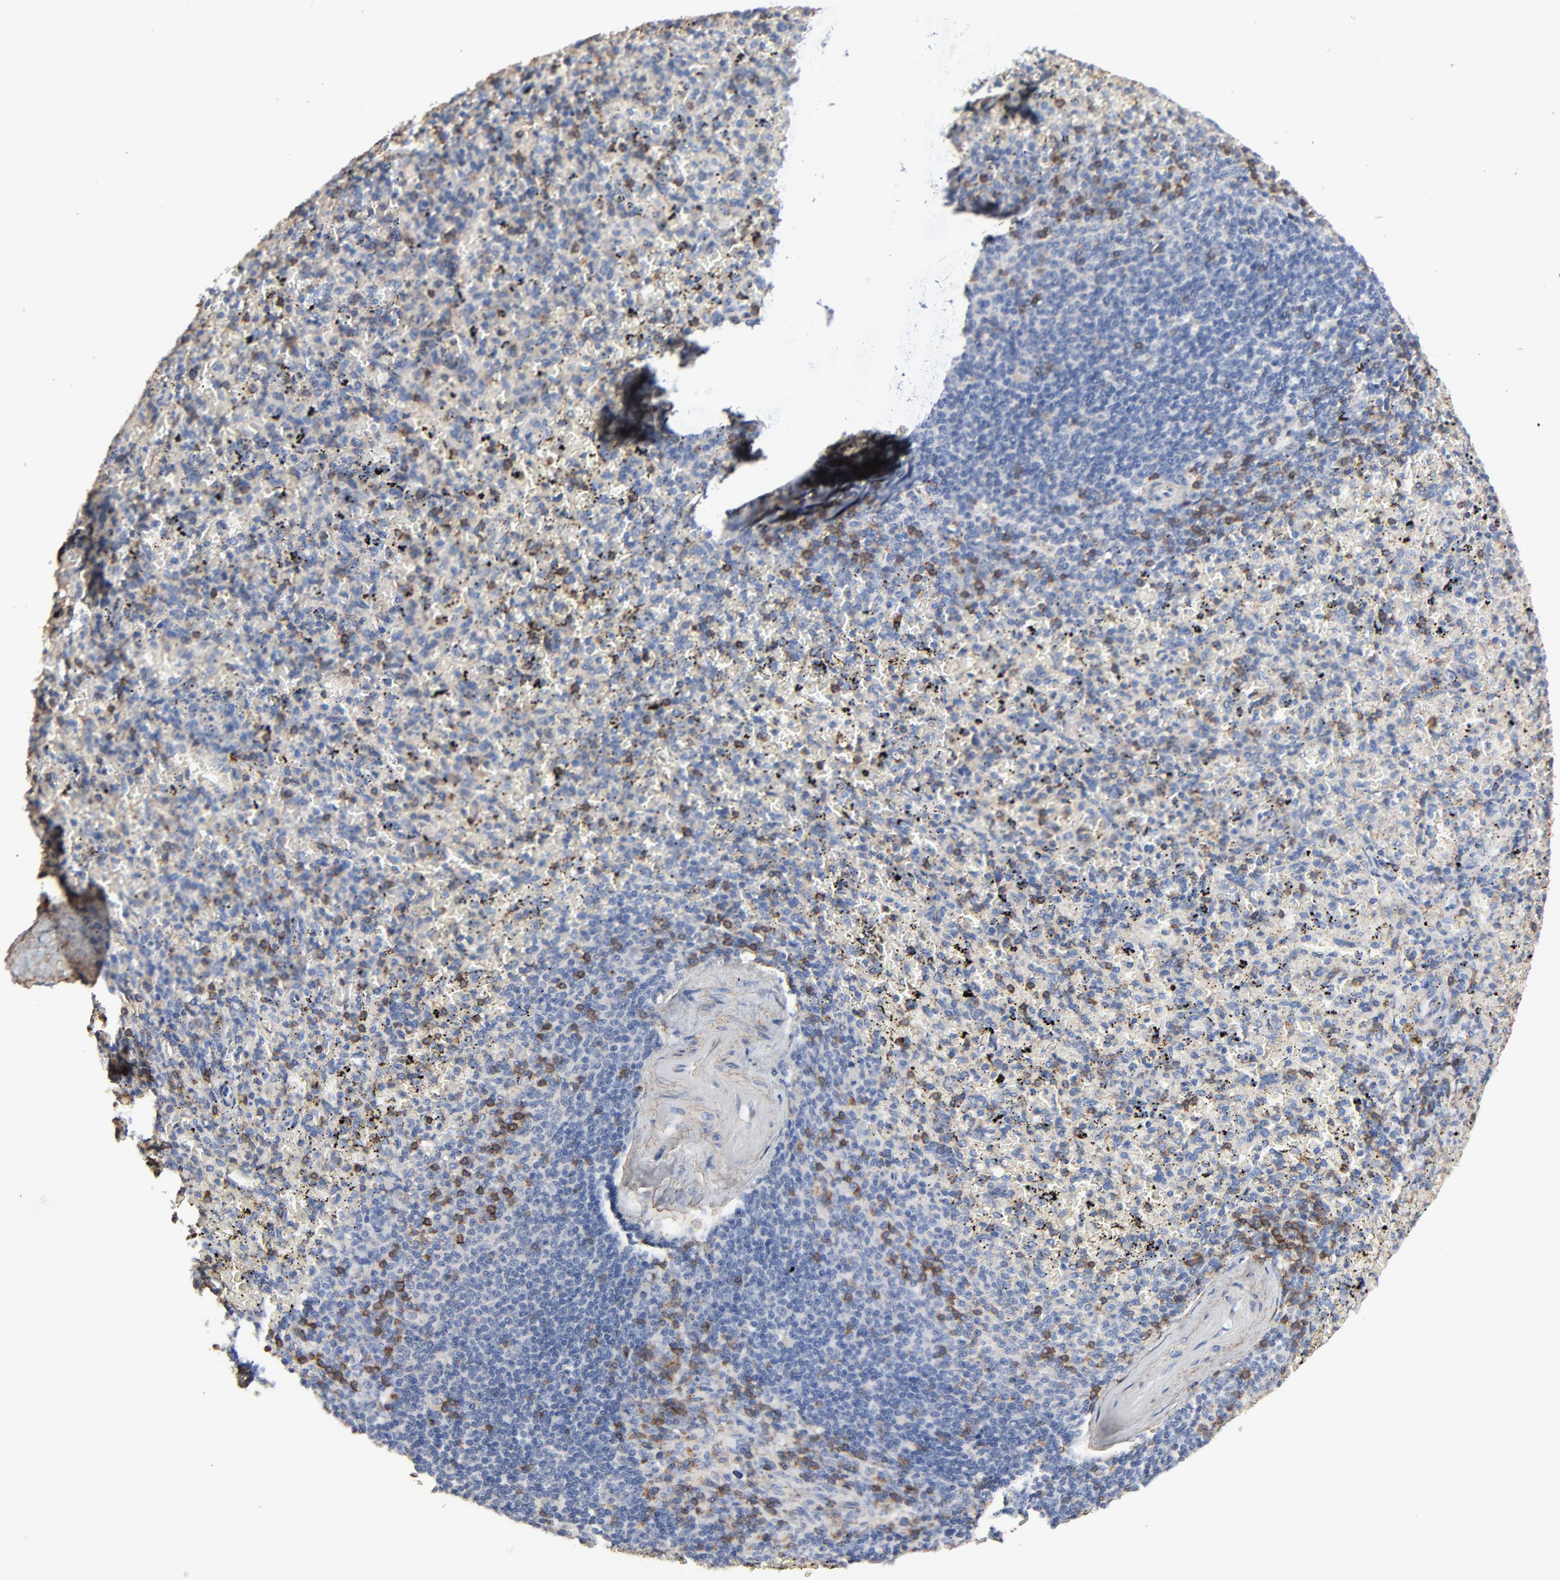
{"staining": {"intensity": "negative", "quantity": "none", "location": "none"}, "tissue": "spleen", "cell_type": "Cells in red pulp", "image_type": "normal", "snomed": [{"axis": "morphology", "description": "Normal tissue, NOS"}, {"axis": "topography", "description": "Spleen"}], "caption": "IHC photomicrograph of unremarkable human spleen stained for a protein (brown), which demonstrates no positivity in cells in red pulp. (DAB immunohistochemistry (IHC), high magnification).", "gene": "SKAP1", "patient": {"sex": "female", "age": 43}}